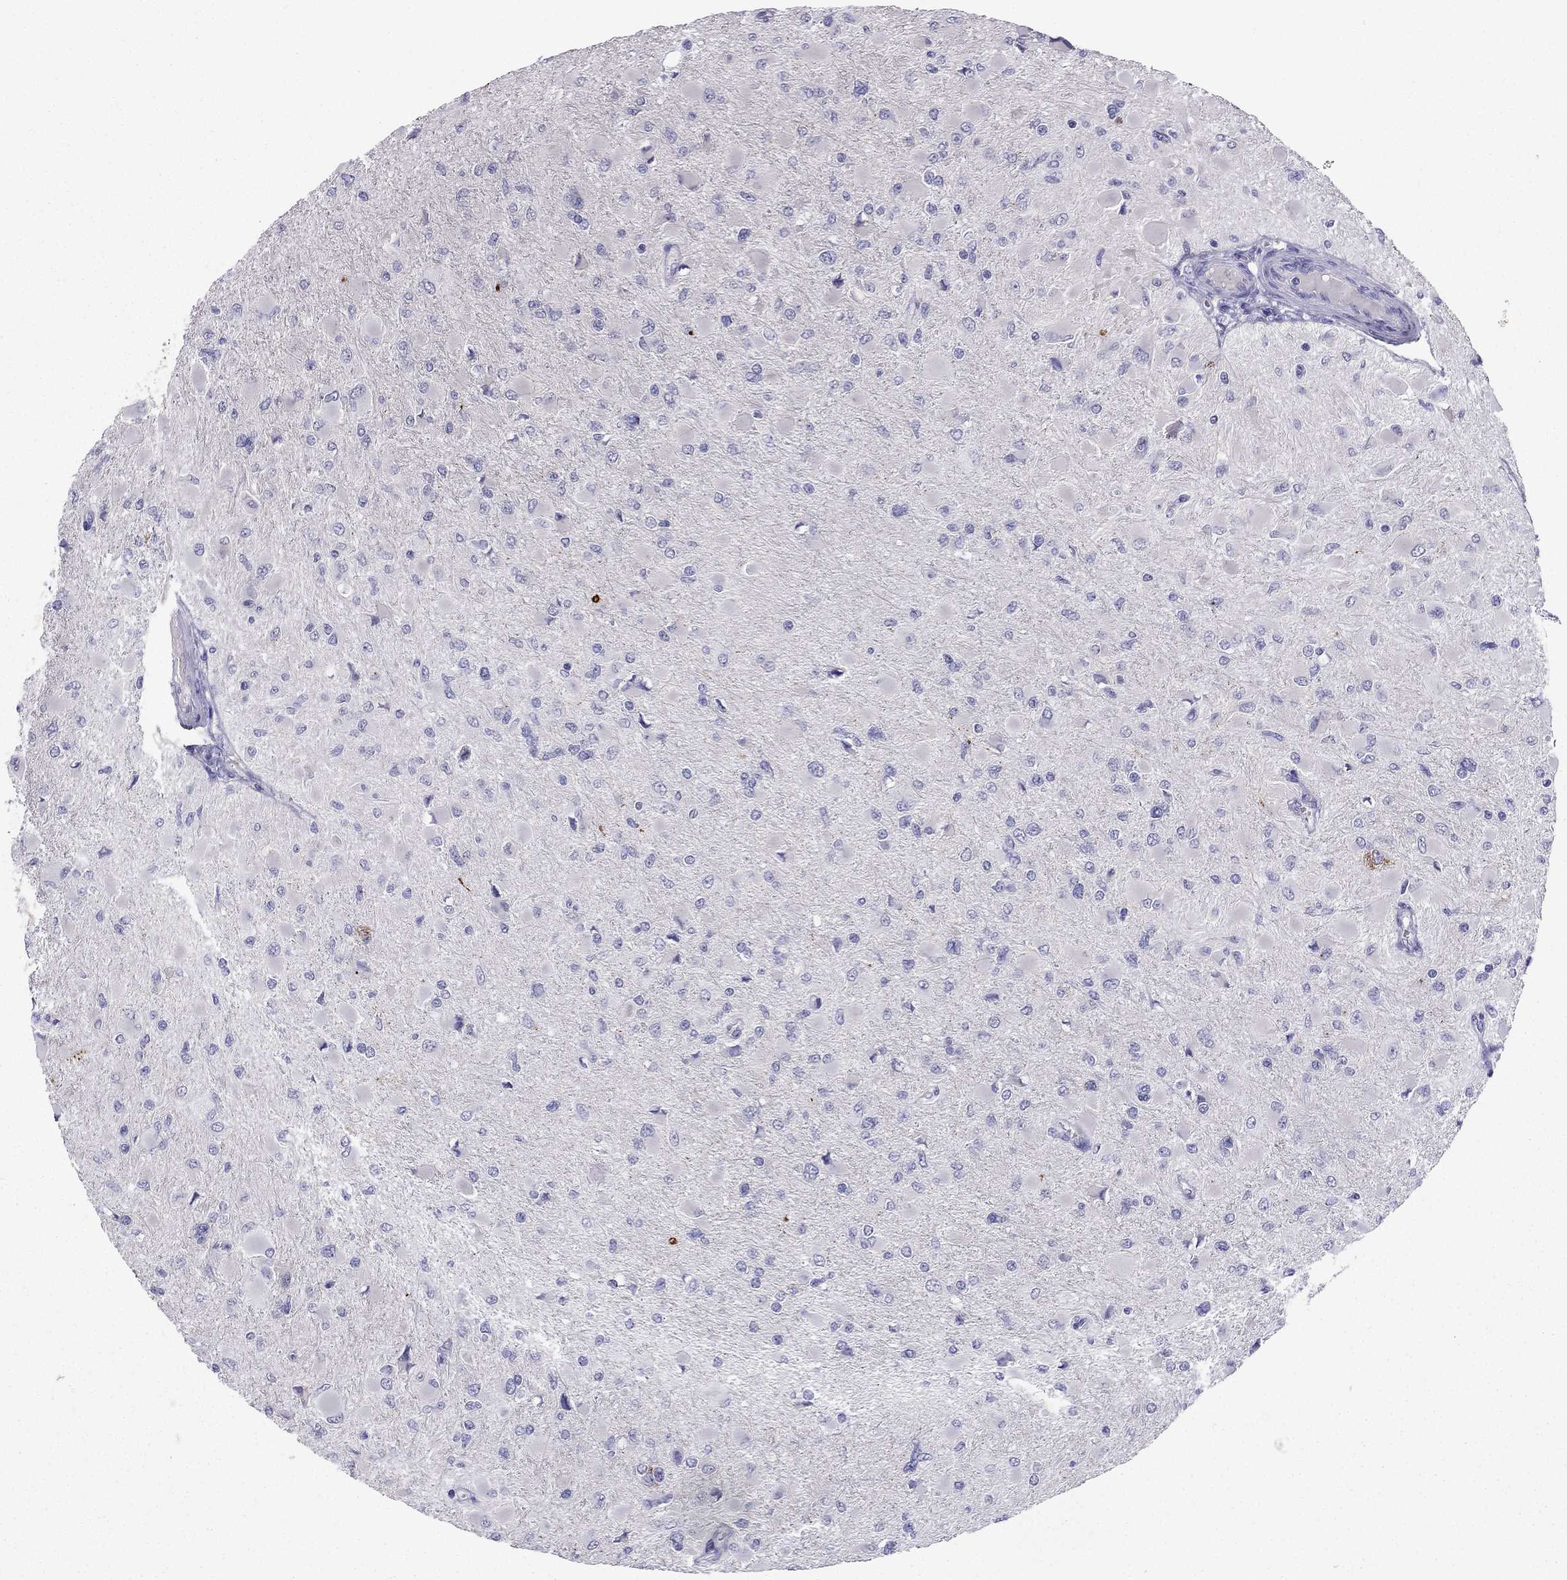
{"staining": {"intensity": "negative", "quantity": "none", "location": "none"}, "tissue": "glioma", "cell_type": "Tumor cells", "image_type": "cancer", "snomed": [{"axis": "morphology", "description": "Glioma, malignant, High grade"}, {"axis": "topography", "description": "Cerebral cortex"}], "caption": "DAB (3,3'-diaminobenzidine) immunohistochemical staining of glioma shows no significant expression in tumor cells.", "gene": "NPTX1", "patient": {"sex": "female", "age": 36}}